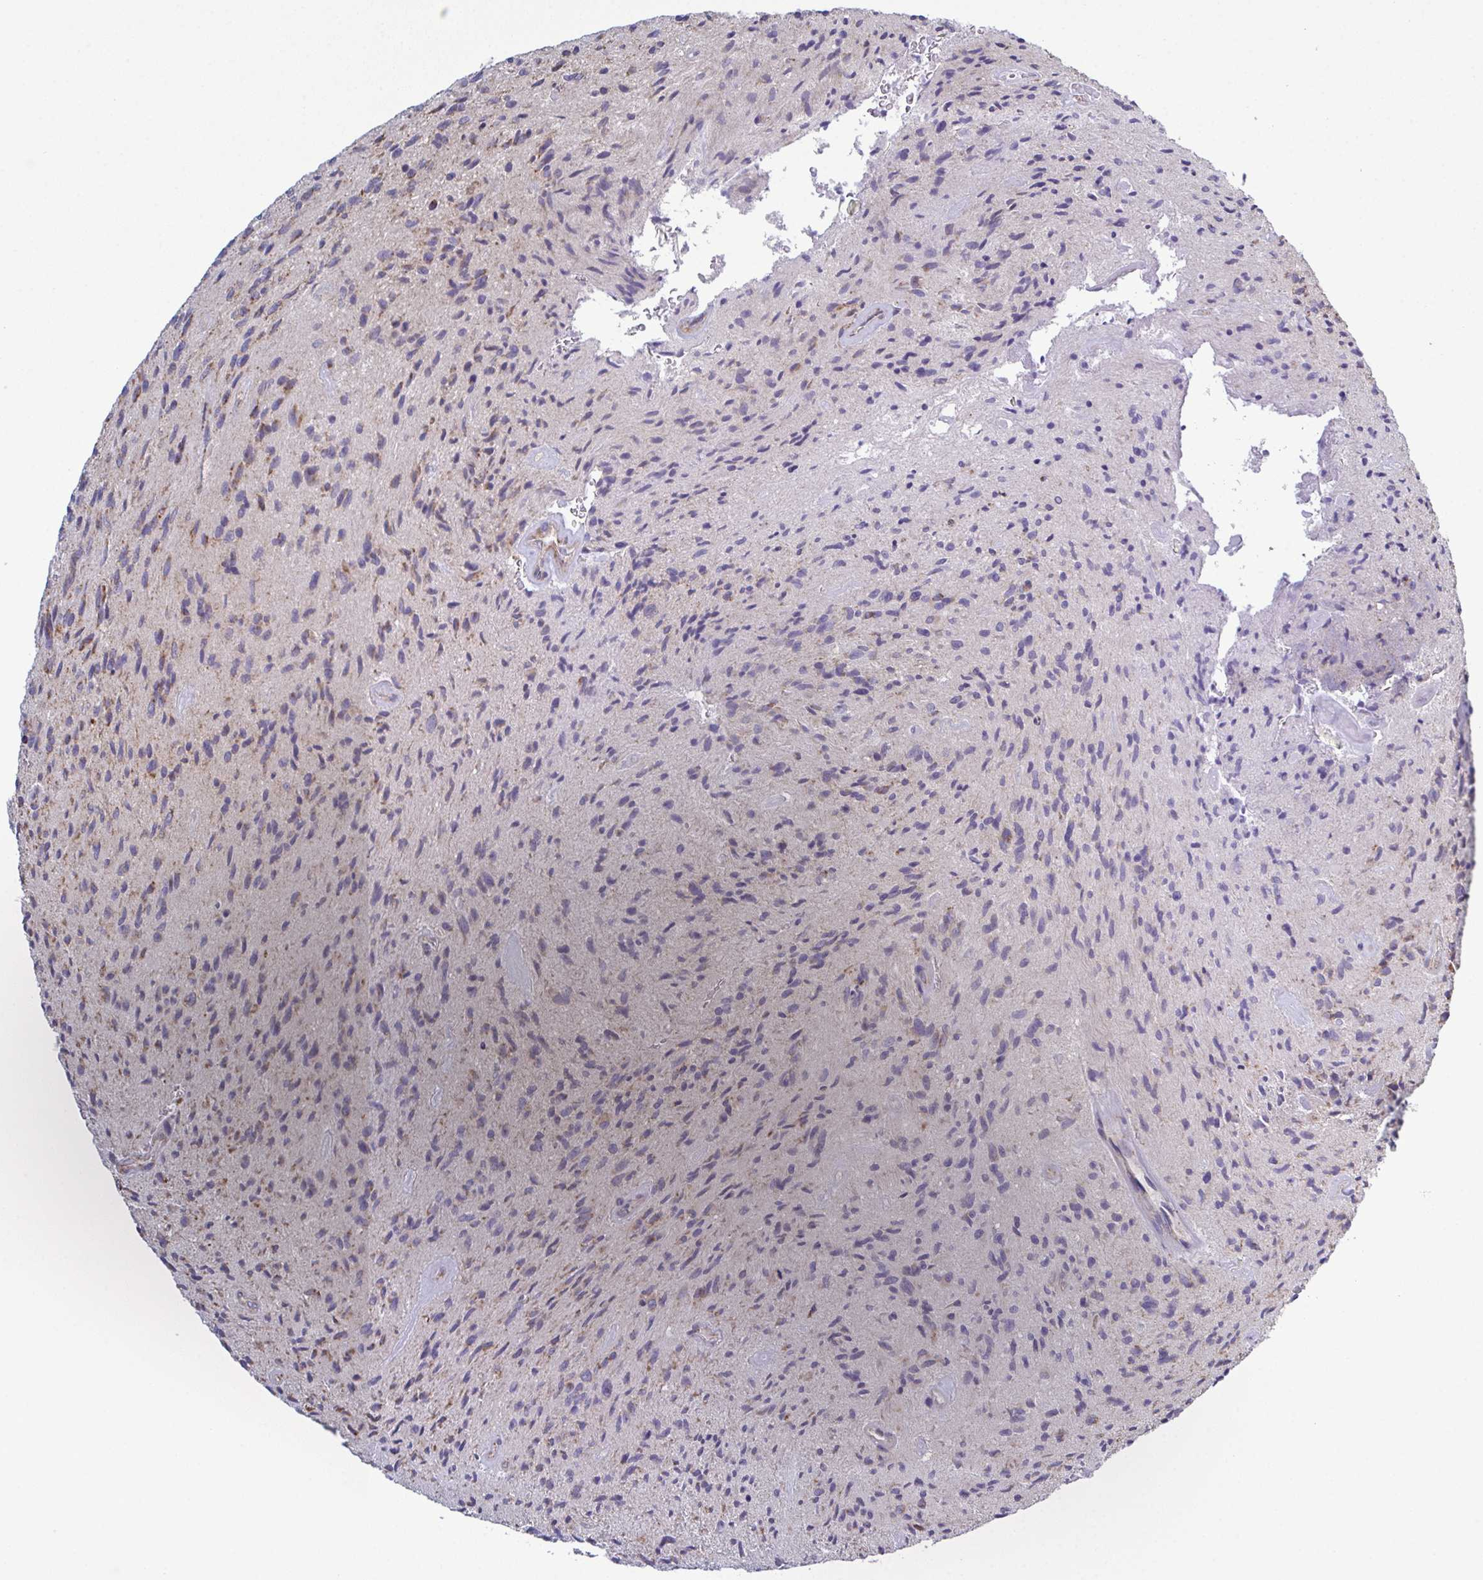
{"staining": {"intensity": "negative", "quantity": "none", "location": "none"}, "tissue": "glioma", "cell_type": "Tumor cells", "image_type": "cancer", "snomed": [{"axis": "morphology", "description": "Glioma, malignant, High grade"}, {"axis": "topography", "description": "Brain"}], "caption": "Glioma was stained to show a protein in brown. There is no significant staining in tumor cells.", "gene": "CSDE1", "patient": {"sex": "male", "age": 54}}